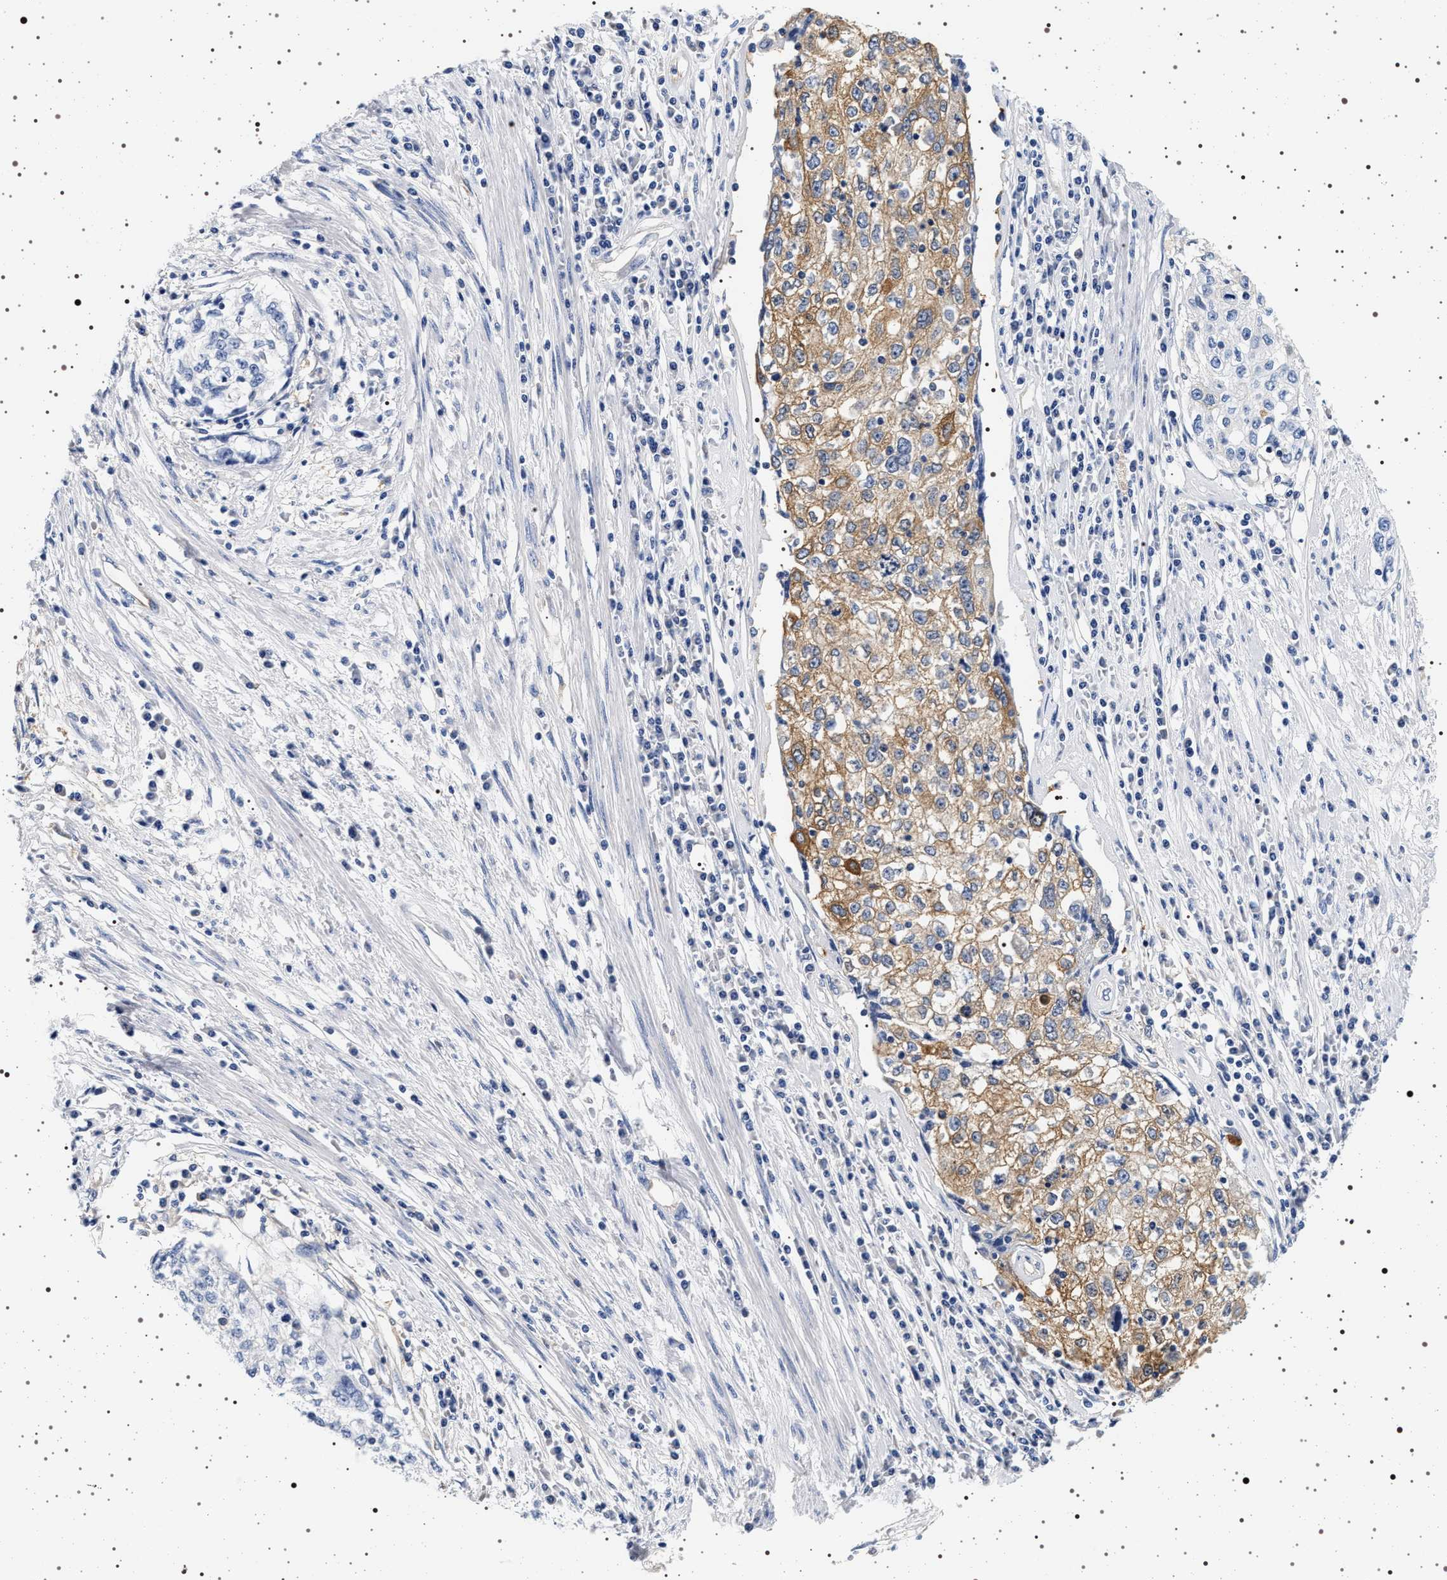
{"staining": {"intensity": "moderate", "quantity": "25%-75%", "location": "cytoplasmic/membranous"}, "tissue": "cervical cancer", "cell_type": "Tumor cells", "image_type": "cancer", "snomed": [{"axis": "morphology", "description": "Squamous cell carcinoma, NOS"}, {"axis": "topography", "description": "Cervix"}], "caption": "Immunohistochemistry (IHC) of human cervical squamous cell carcinoma exhibits medium levels of moderate cytoplasmic/membranous staining in about 25%-75% of tumor cells. (Brightfield microscopy of DAB IHC at high magnification).", "gene": "HSD17B1", "patient": {"sex": "female", "age": 57}}